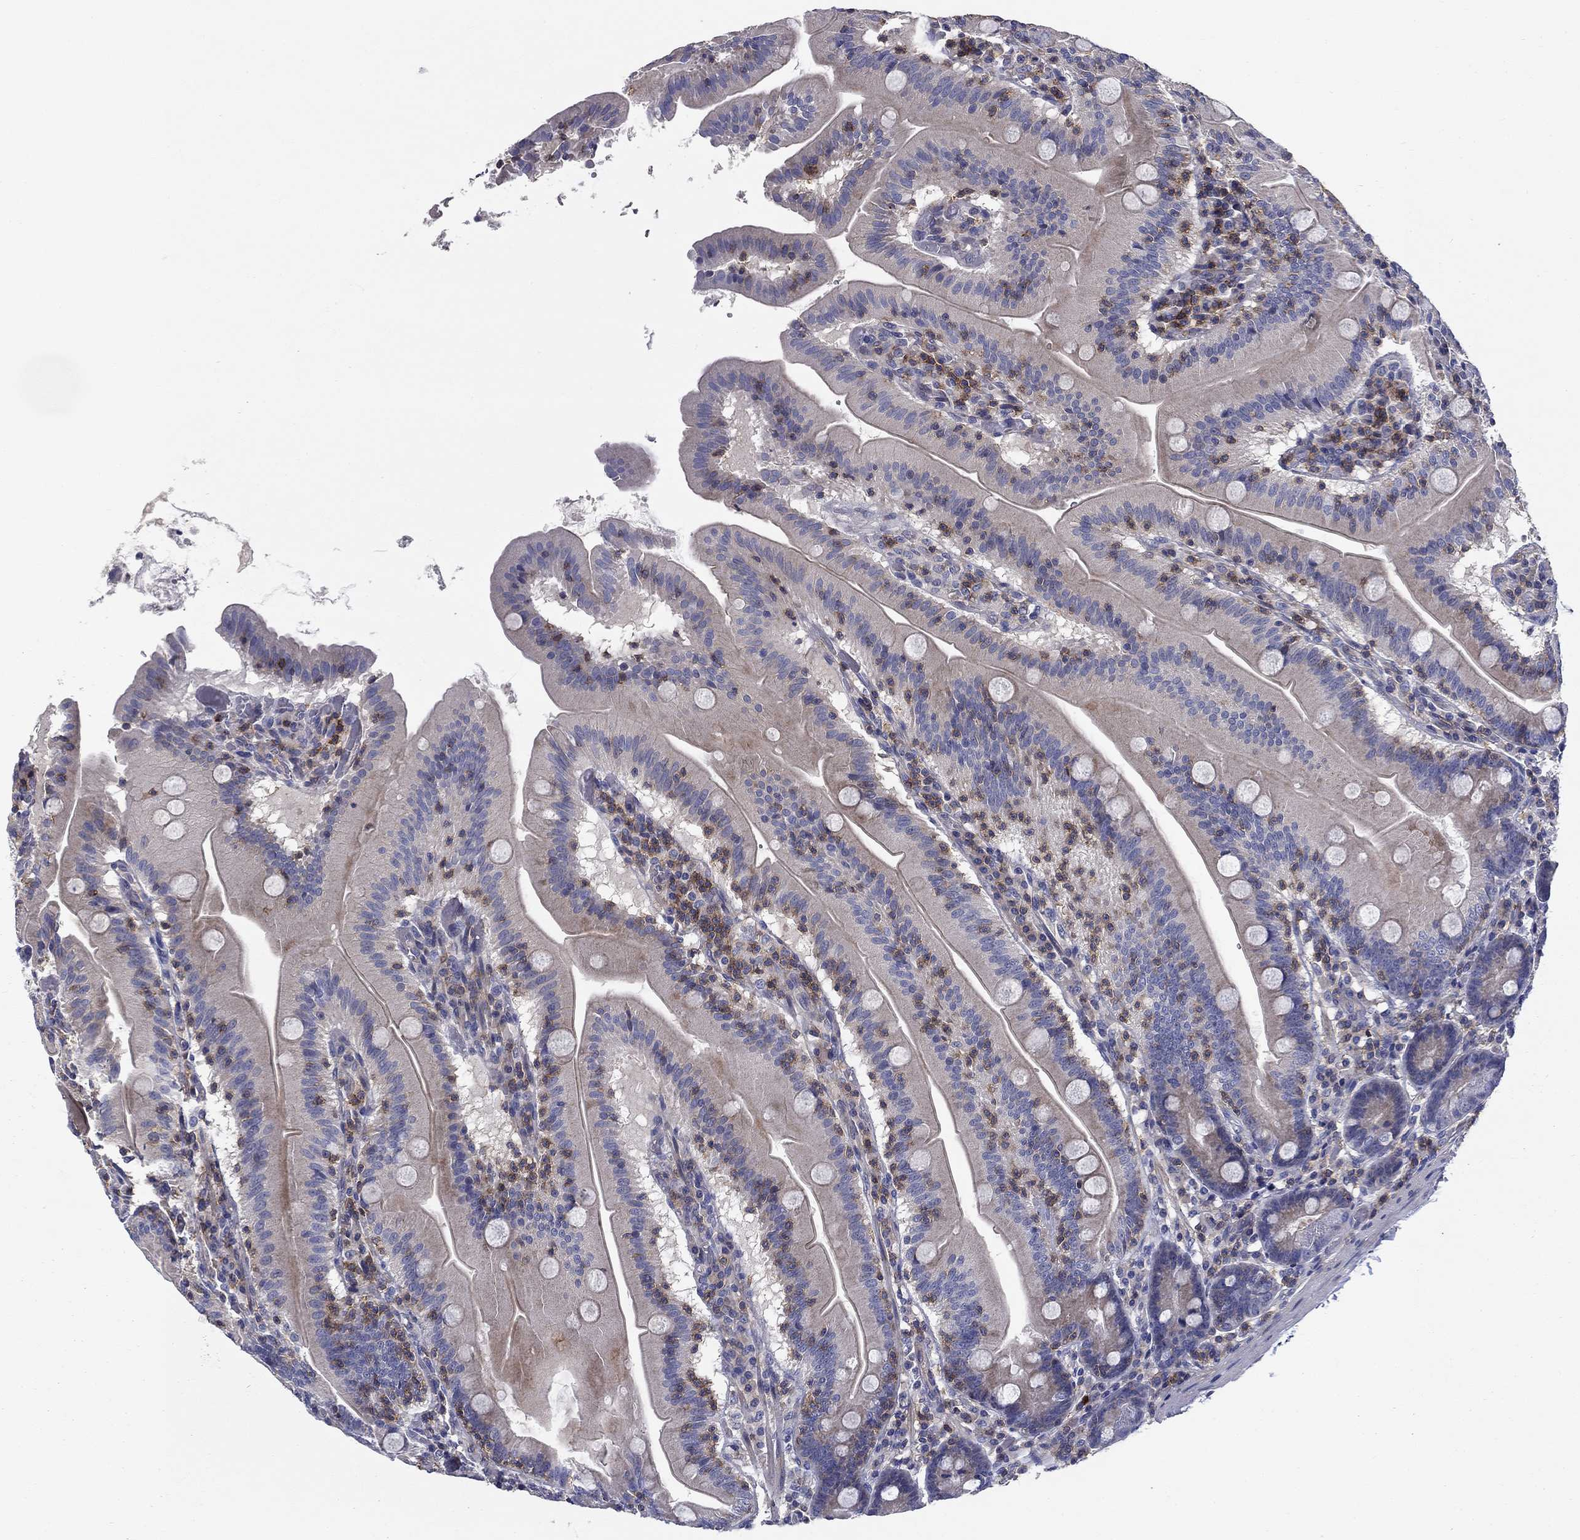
{"staining": {"intensity": "moderate", "quantity": "25%-75%", "location": "cytoplasmic/membranous"}, "tissue": "small intestine", "cell_type": "Glandular cells", "image_type": "normal", "snomed": [{"axis": "morphology", "description": "Normal tissue, NOS"}, {"axis": "topography", "description": "Small intestine"}], "caption": "Small intestine stained with DAB (3,3'-diaminobenzidine) IHC reveals medium levels of moderate cytoplasmic/membranous positivity in approximately 25%-75% of glandular cells.", "gene": "SIT1", "patient": {"sex": "male", "age": 37}}